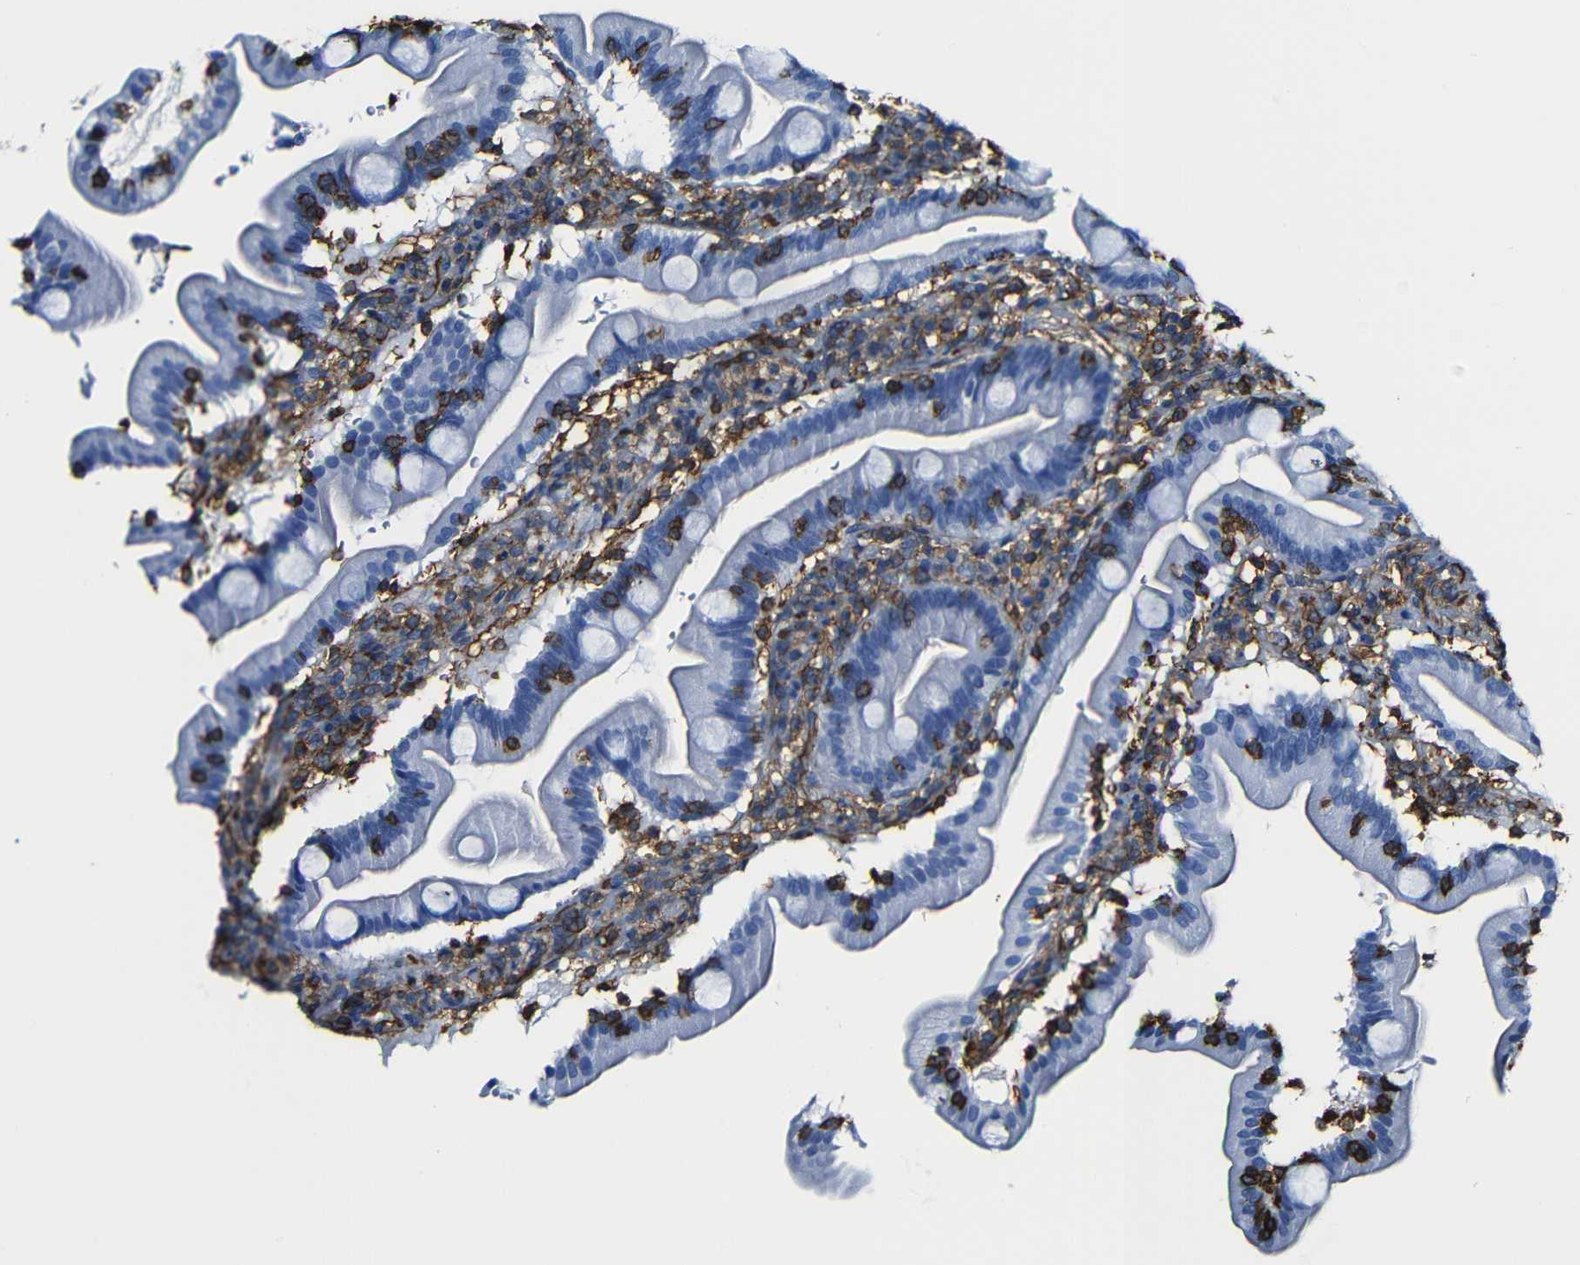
{"staining": {"intensity": "negative", "quantity": "none", "location": "none"}, "tissue": "duodenum", "cell_type": "Glandular cells", "image_type": "normal", "snomed": [{"axis": "morphology", "description": "Normal tissue, NOS"}, {"axis": "topography", "description": "Duodenum"}], "caption": "DAB (3,3'-diaminobenzidine) immunohistochemical staining of benign duodenum demonstrates no significant staining in glandular cells. (DAB immunohistochemistry, high magnification).", "gene": "MSN", "patient": {"sex": "male", "age": 54}}